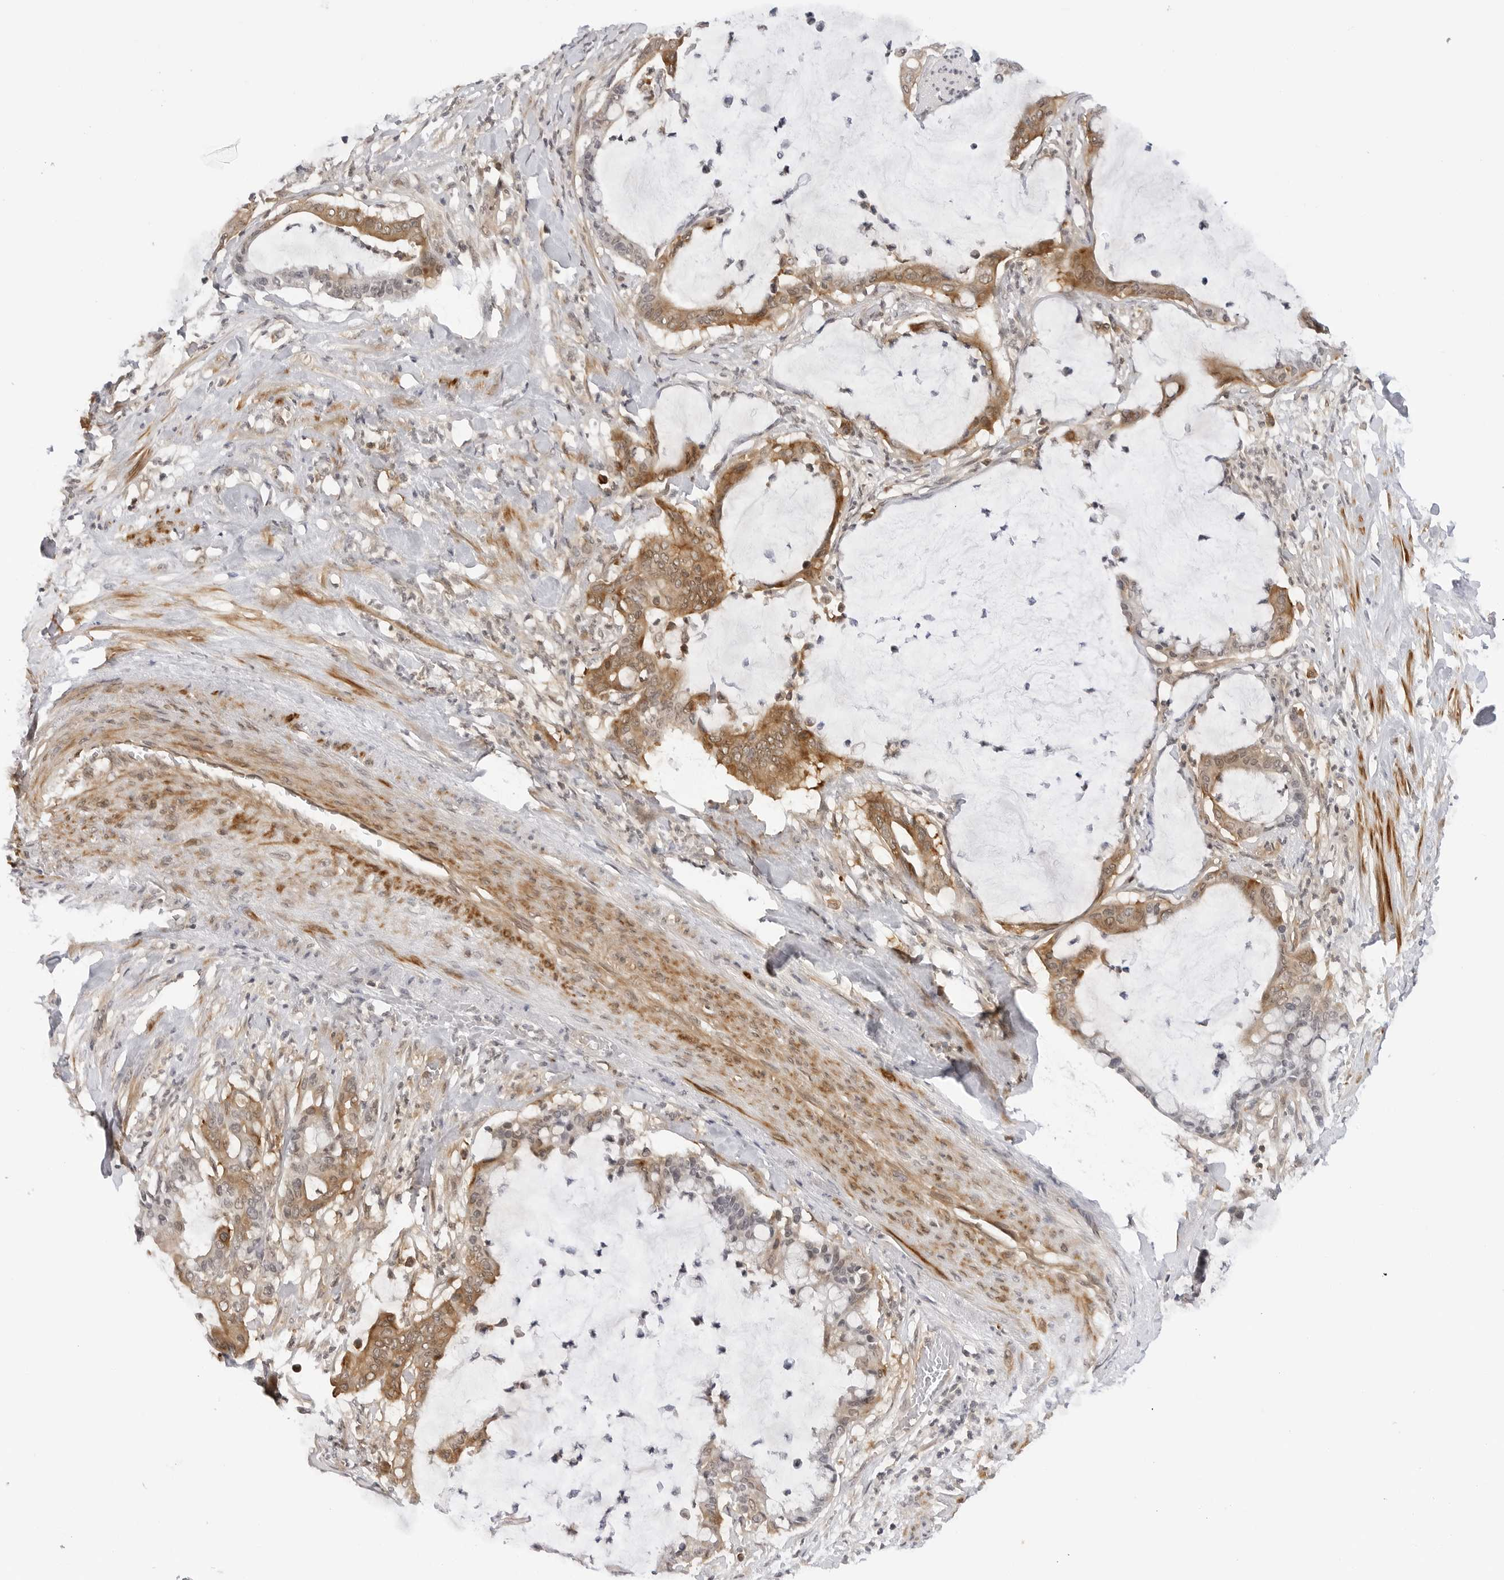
{"staining": {"intensity": "moderate", "quantity": "25%-75%", "location": "cytoplasmic/membranous,nuclear"}, "tissue": "pancreatic cancer", "cell_type": "Tumor cells", "image_type": "cancer", "snomed": [{"axis": "morphology", "description": "Adenocarcinoma, NOS"}, {"axis": "topography", "description": "Pancreas"}], "caption": "Approximately 25%-75% of tumor cells in human pancreatic cancer display moderate cytoplasmic/membranous and nuclear protein expression as visualized by brown immunohistochemical staining.", "gene": "MAP2K5", "patient": {"sex": "male", "age": 41}}